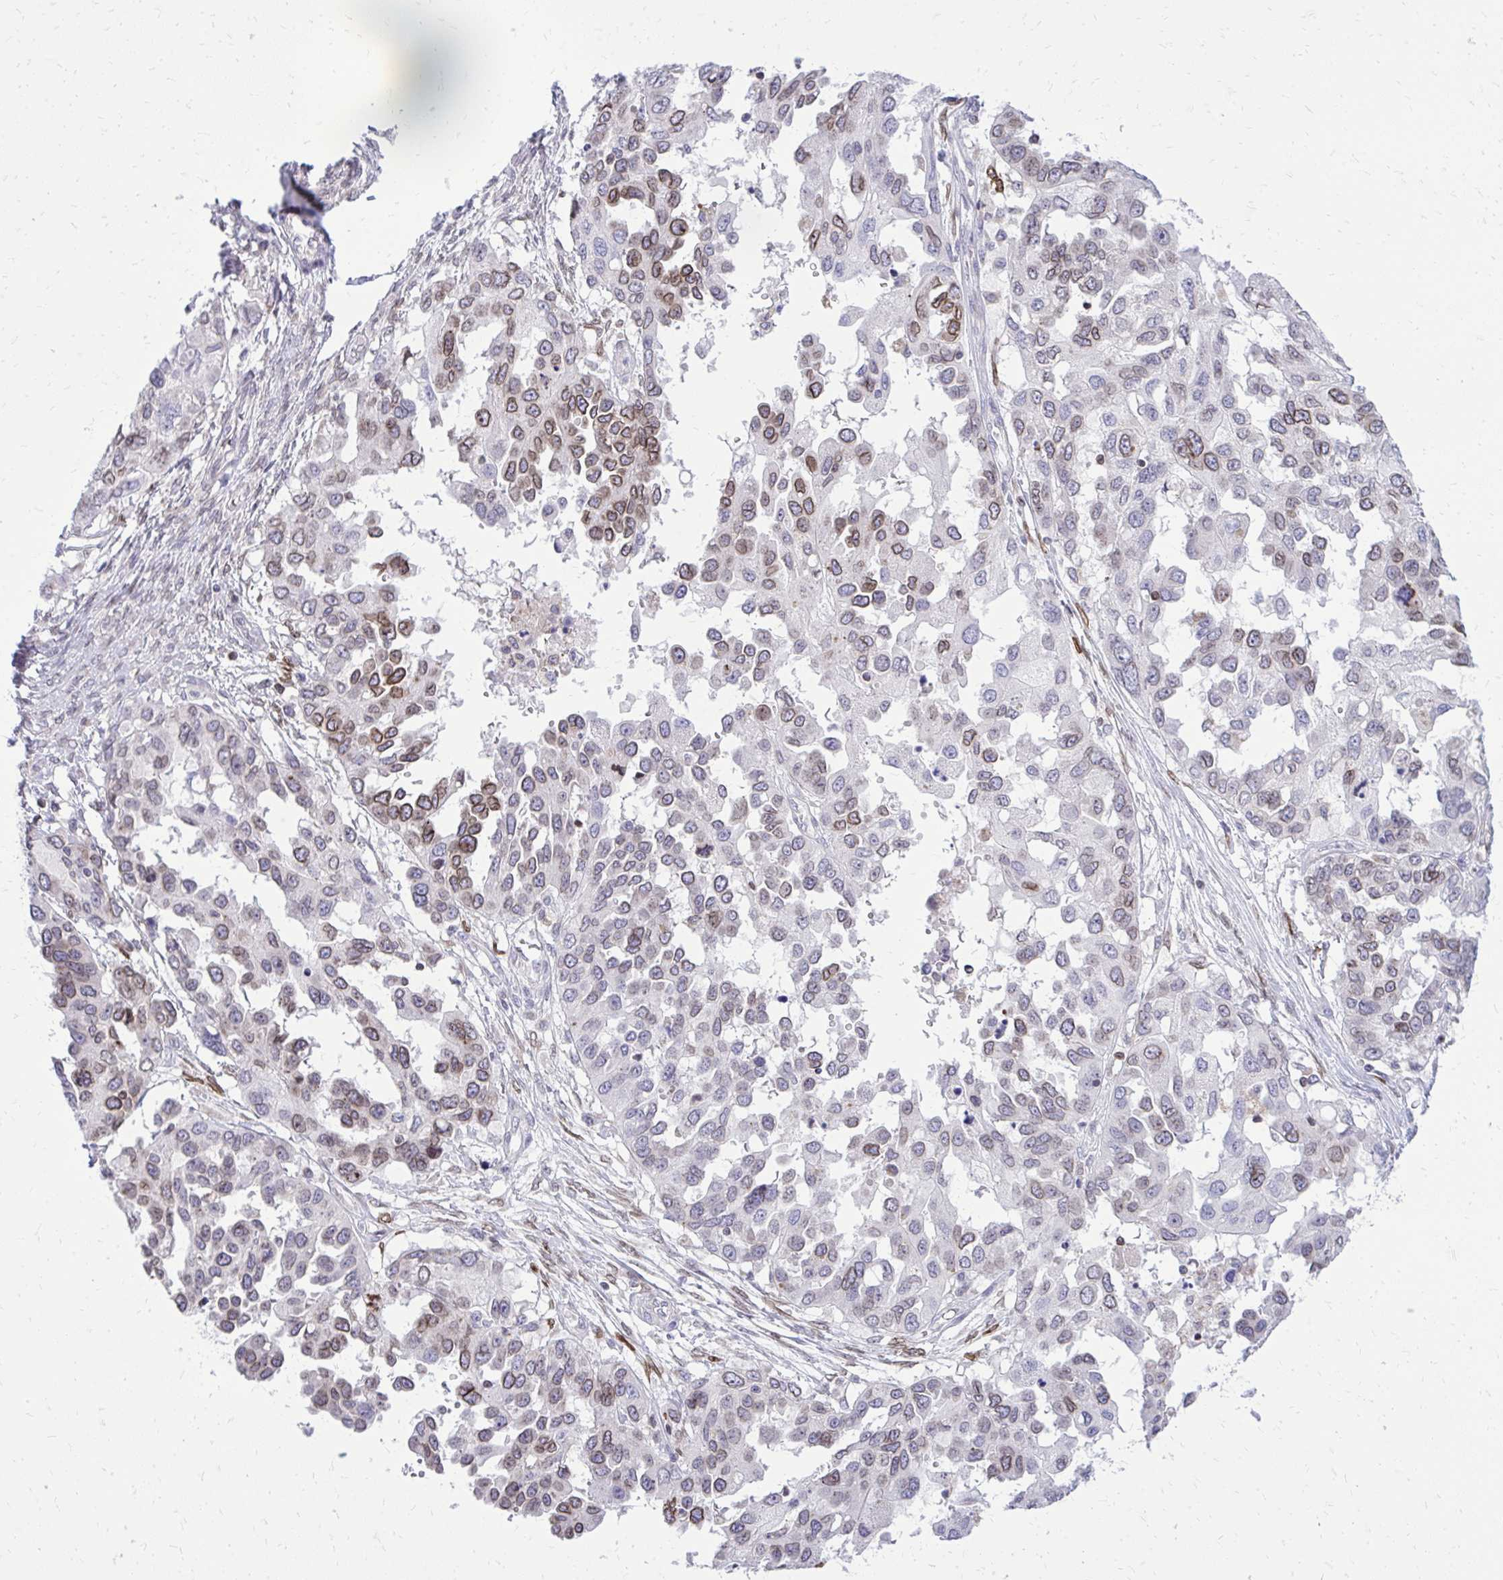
{"staining": {"intensity": "moderate", "quantity": "<25%", "location": "cytoplasmic/membranous,nuclear"}, "tissue": "ovarian cancer", "cell_type": "Tumor cells", "image_type": "cancer", "snomed": [{"axis": "morphology", "description": "Cystadenocarcinoma, serous, NOS"}, {"axis": "topography", "description": "Ovary"}], "caption": "Protein staining of ovarian cancer (serous cystadenocarcinoma) tissue exhibits moderate cytoplasmic/membranous and nuclear expression in about <25% of tumor cells. (DAB IHC with brightfield microscopy, high magnification).", "gene": "RPS6KA2", "patient": {"sex": "female", "age": 53}}